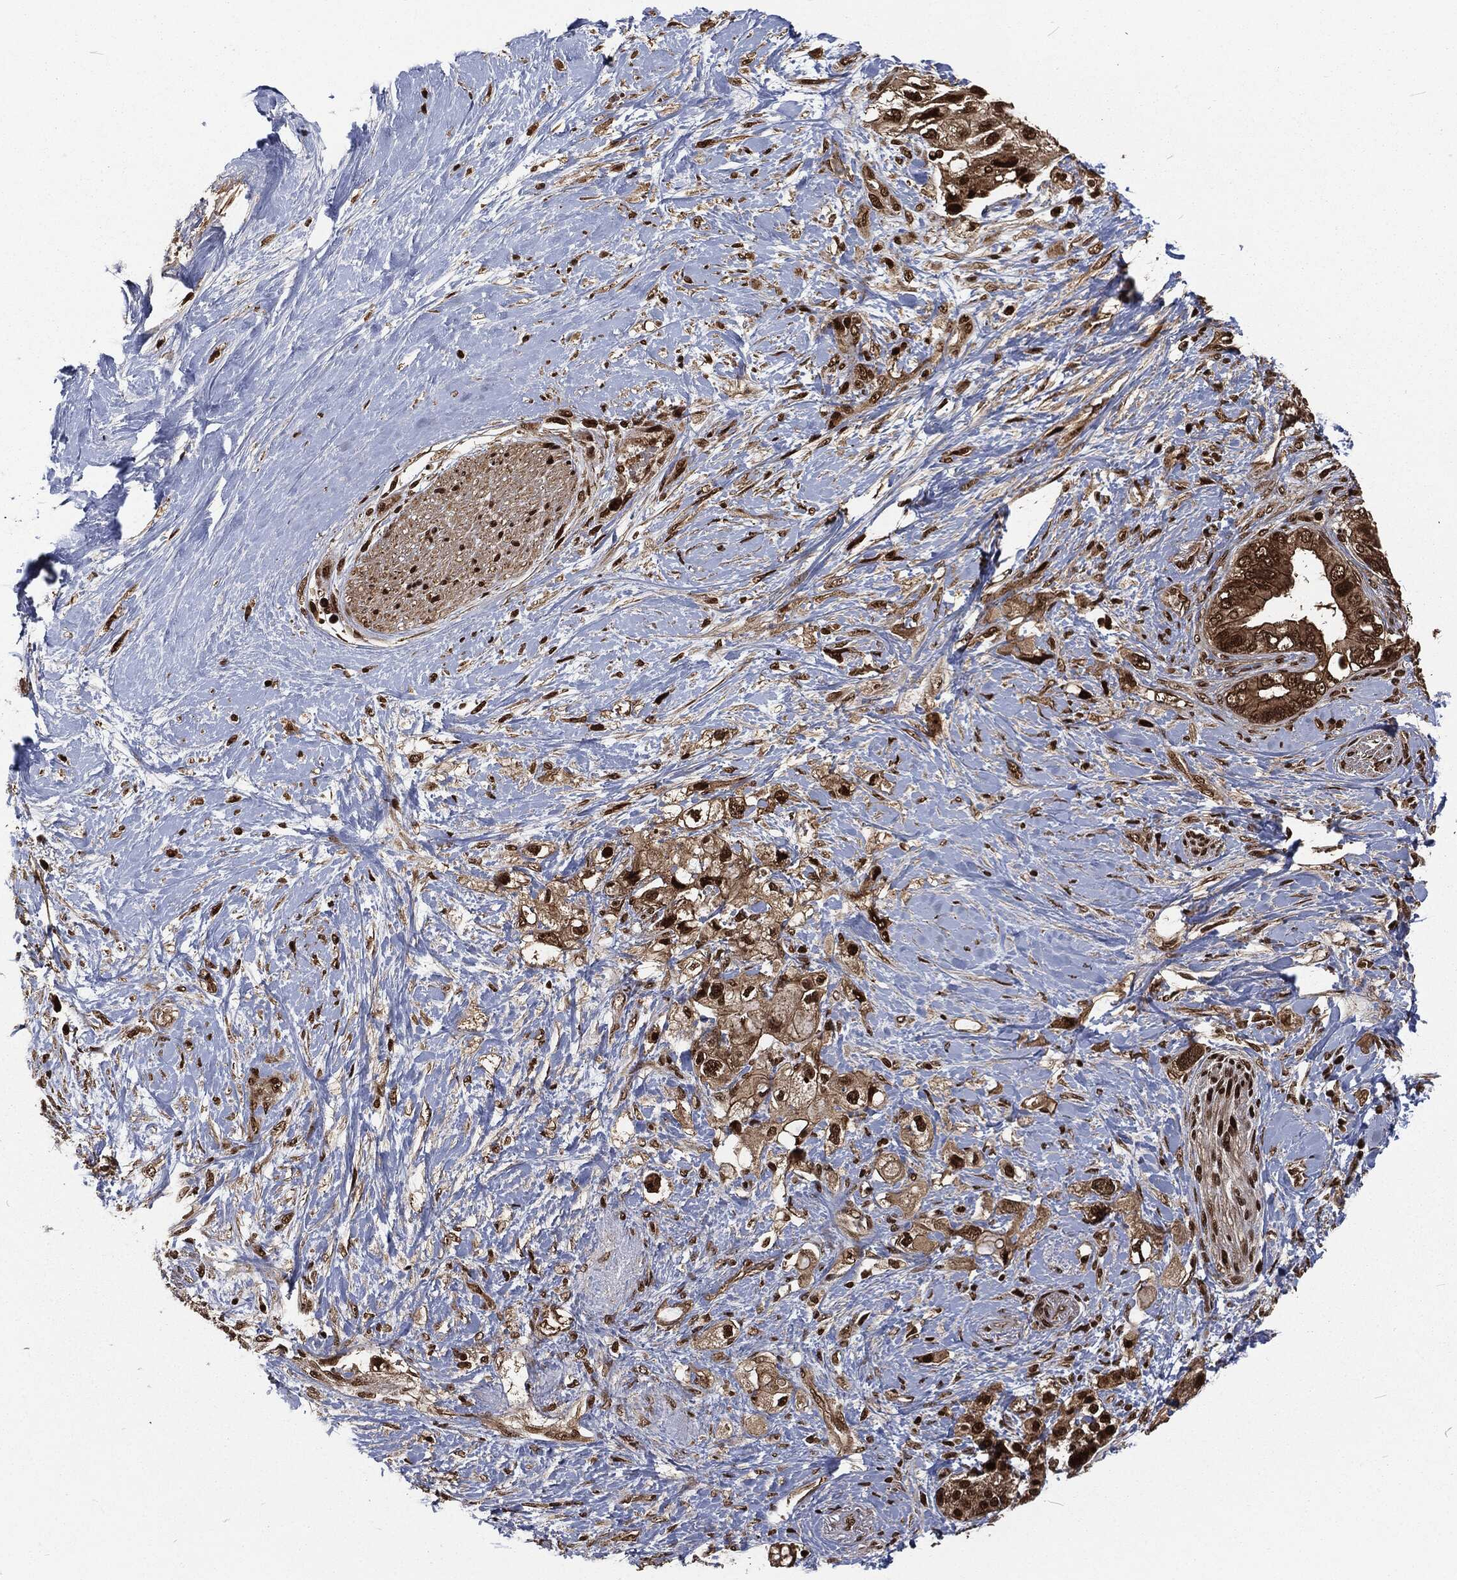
{"staining": {"intensity": "strong", "quantity": "25%-75%", "location": "nuclear"}, "tissue": "pancreatic cancer", "cell_type": "Tumor cells", "image_type": "cancer", "snomed": [{"axis": "morphology", "description": "Adenocarcinoma, NOS"}, {"axis": "topography", "description": "Pancreas"}], "caption": "Immunohistochemical staining of human adenocarcinoma (pancreatic) shows strong nuclear protein staining in approximately 25%-75% of tumor cells.", "gene": "NGRN", "patient": {"sex": "female", "age": 56}}